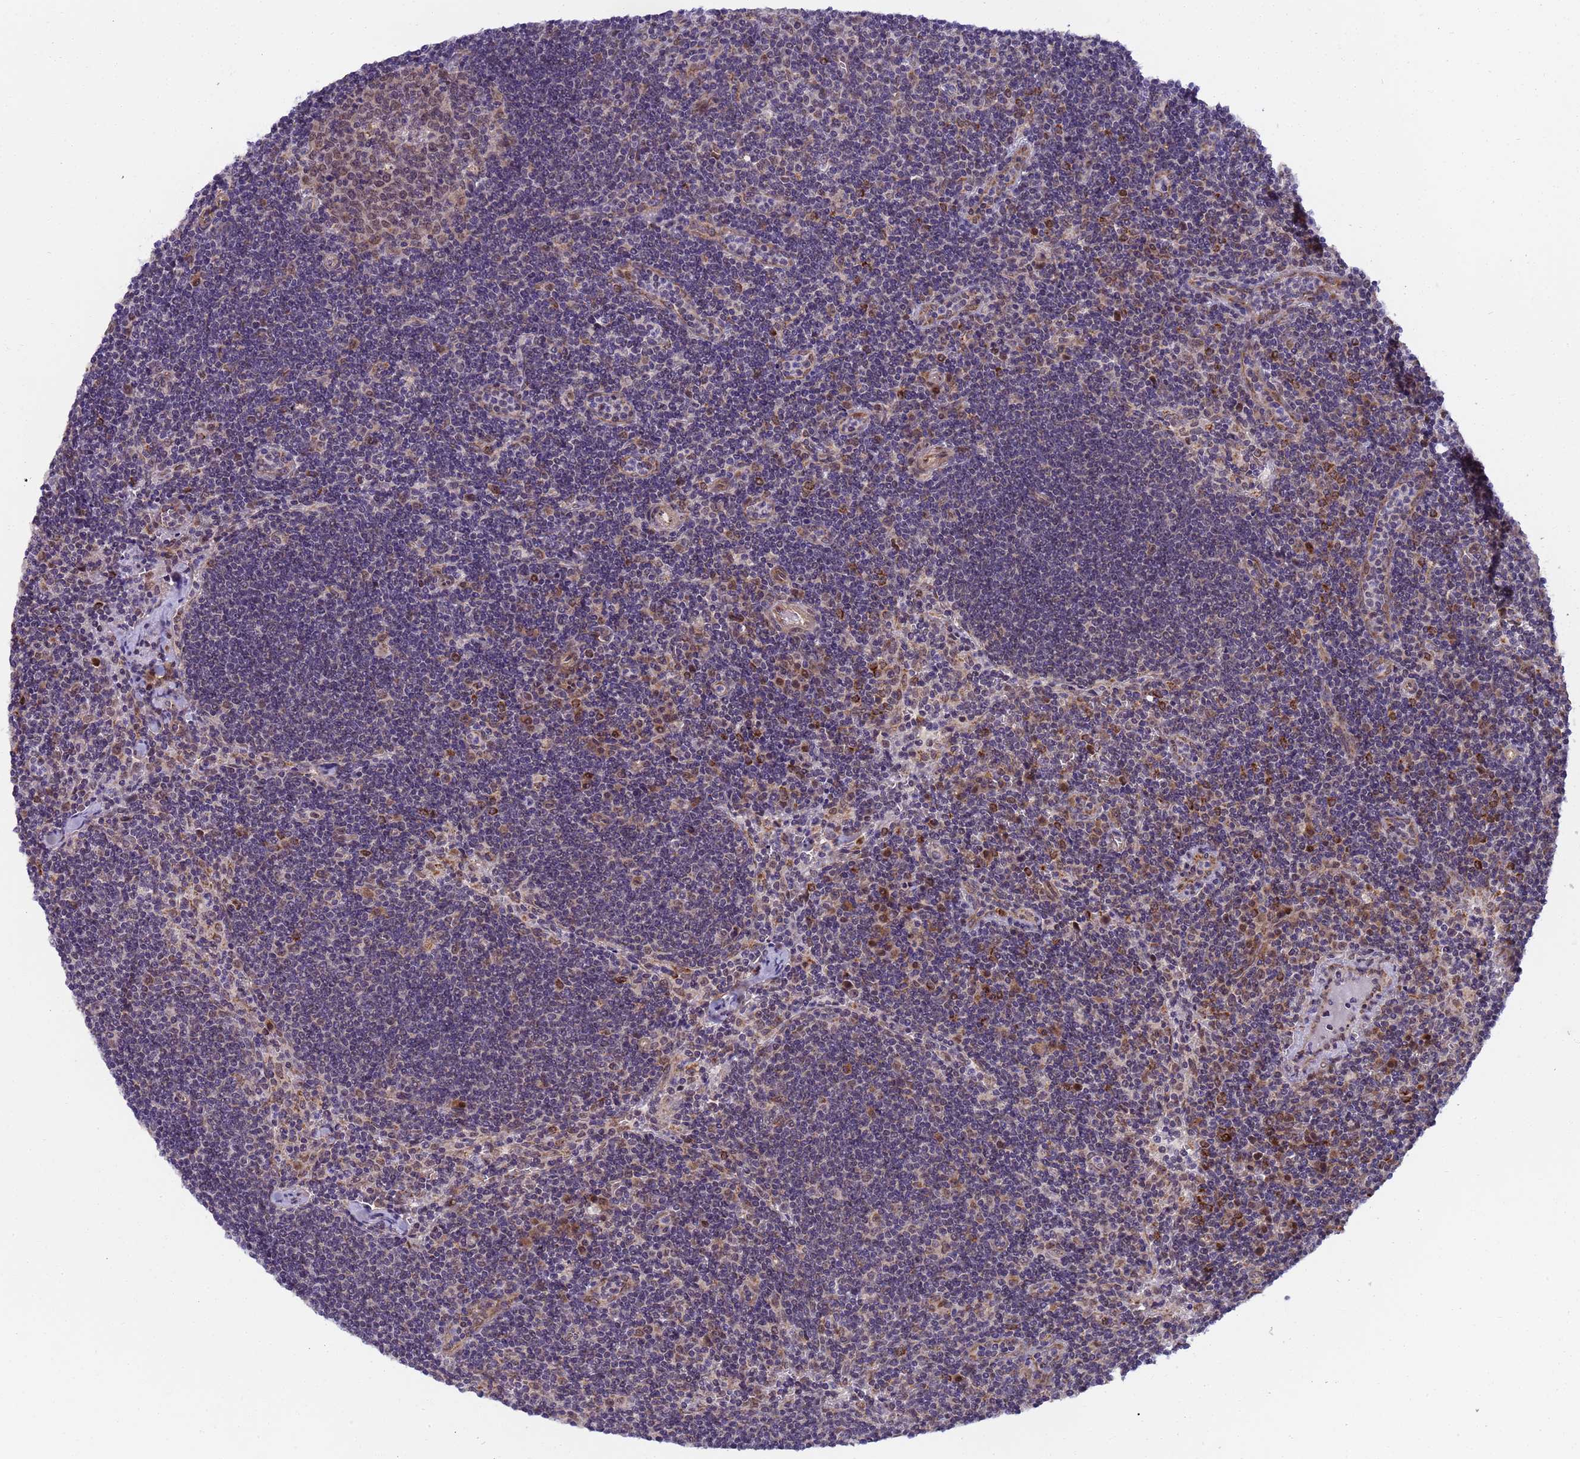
{"staining": {"intensity": "weak", "quantity": ">75%", "location": "cytoplasmic/membranous"}, "tissue": "lymph node", "cell_type": "Germinal center cells", "image_type": "normal", "snomed": [{"axis": "morphology", "description": "Normal tissue, NOS"}, {"axis": "topography", "description": "Lymph node"}], "caption": "This photomicrograph displays immunohistochemistry (IHC) staining of benign human lymph node, with low weak cytoplasmic/membranous positivity in approximately >75% of germinal center cells.", "gene": "RAPGEF3", "patient": {"sex": "female", "age": 32}}